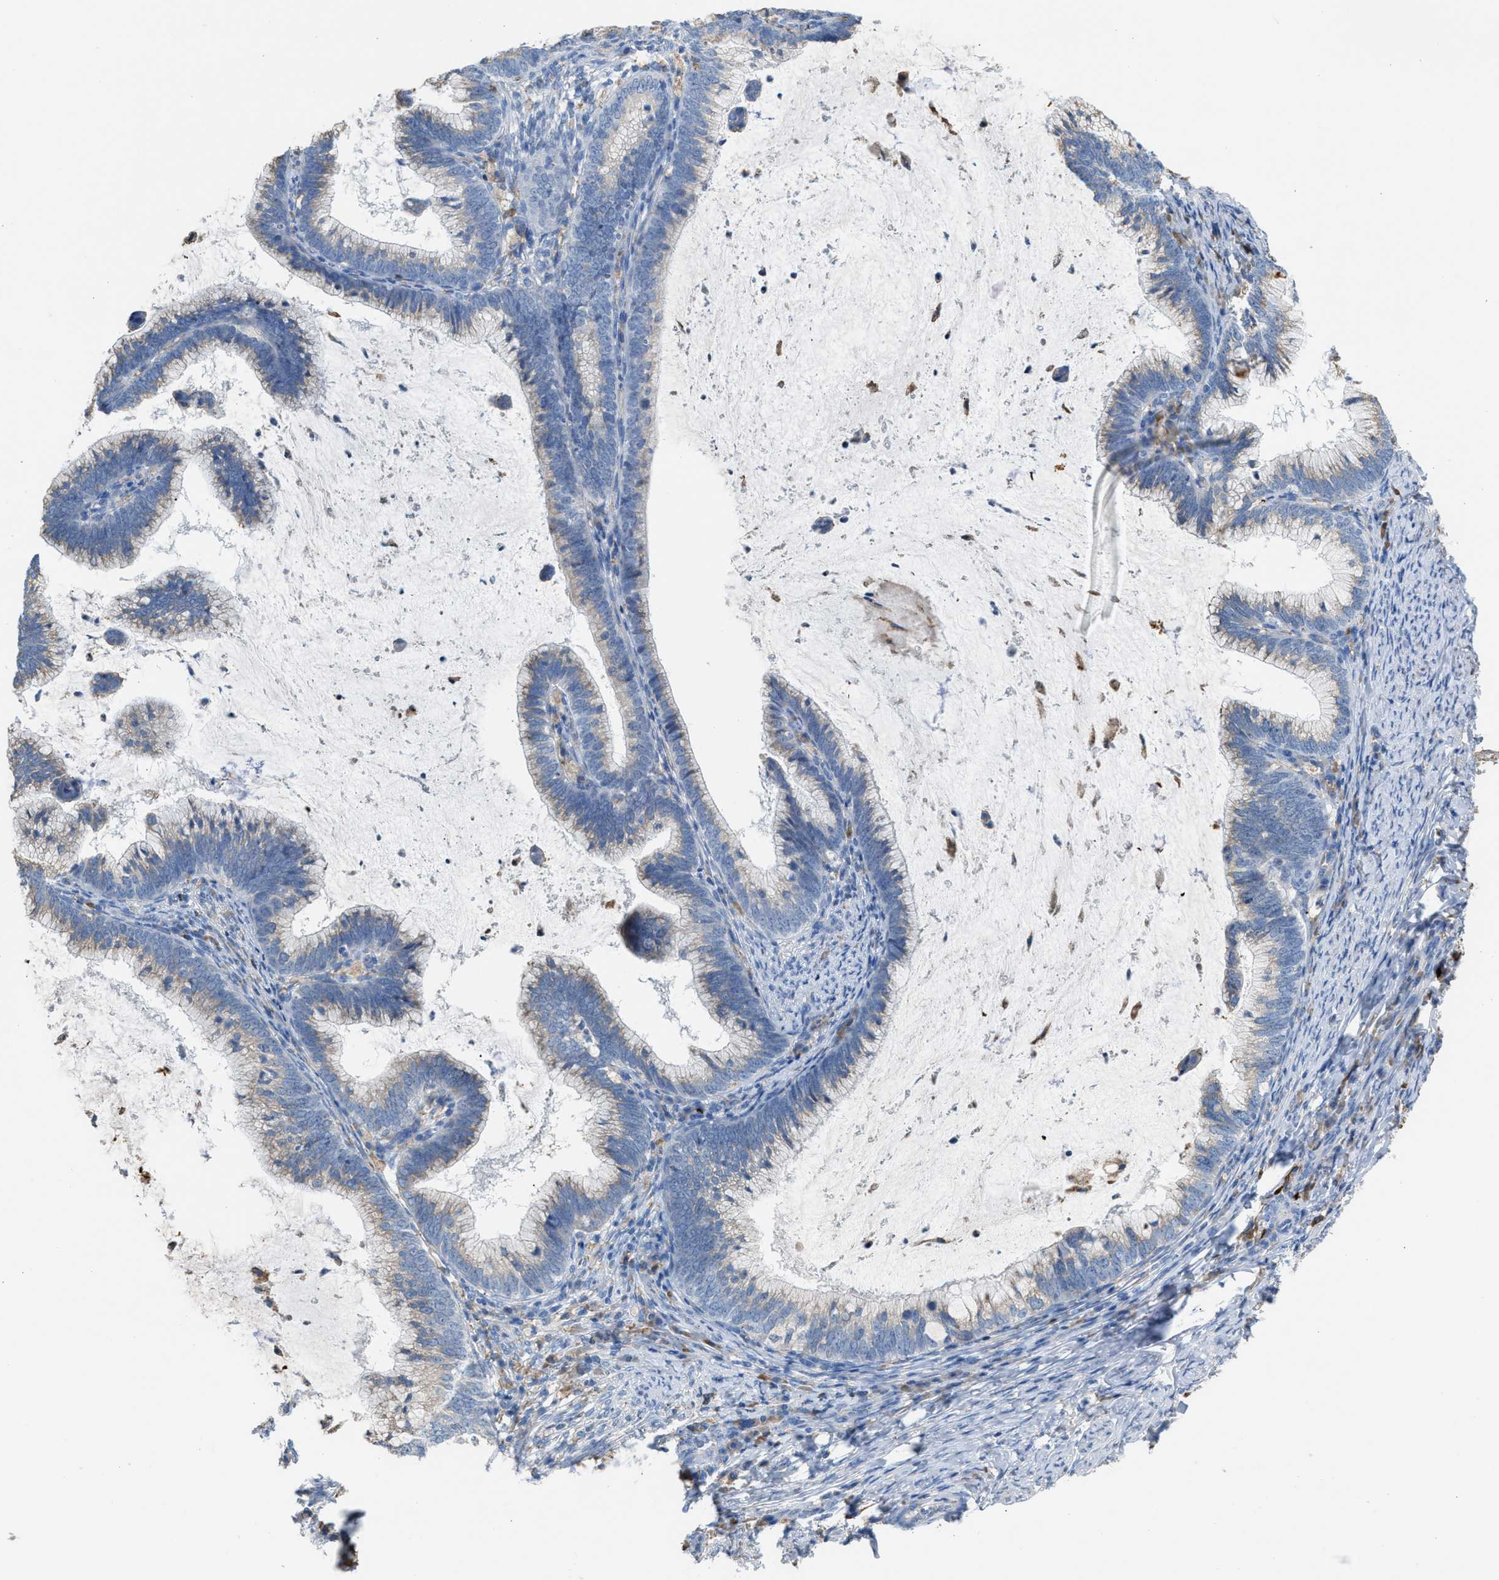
{"staining": {"intensity": "negative", "quantity": "none", "location": "none"}, "tissue": "cervical cancer", "cell_type": "Tumor cells", "image_type": "cancer", "snomed": [{"axis": "morphology", "description": "Adenocarcinoma, NOS"}, {"axis": "topography", "description": "Cervix"}], "caption": "Immunohistochemistry micrograph of human adenocarcinoma (cervical) stained for a protein (brown), which displays no positivity in tumor cells.", "gene": "CA3", "patient": {"sex": "female", "age": 36}}